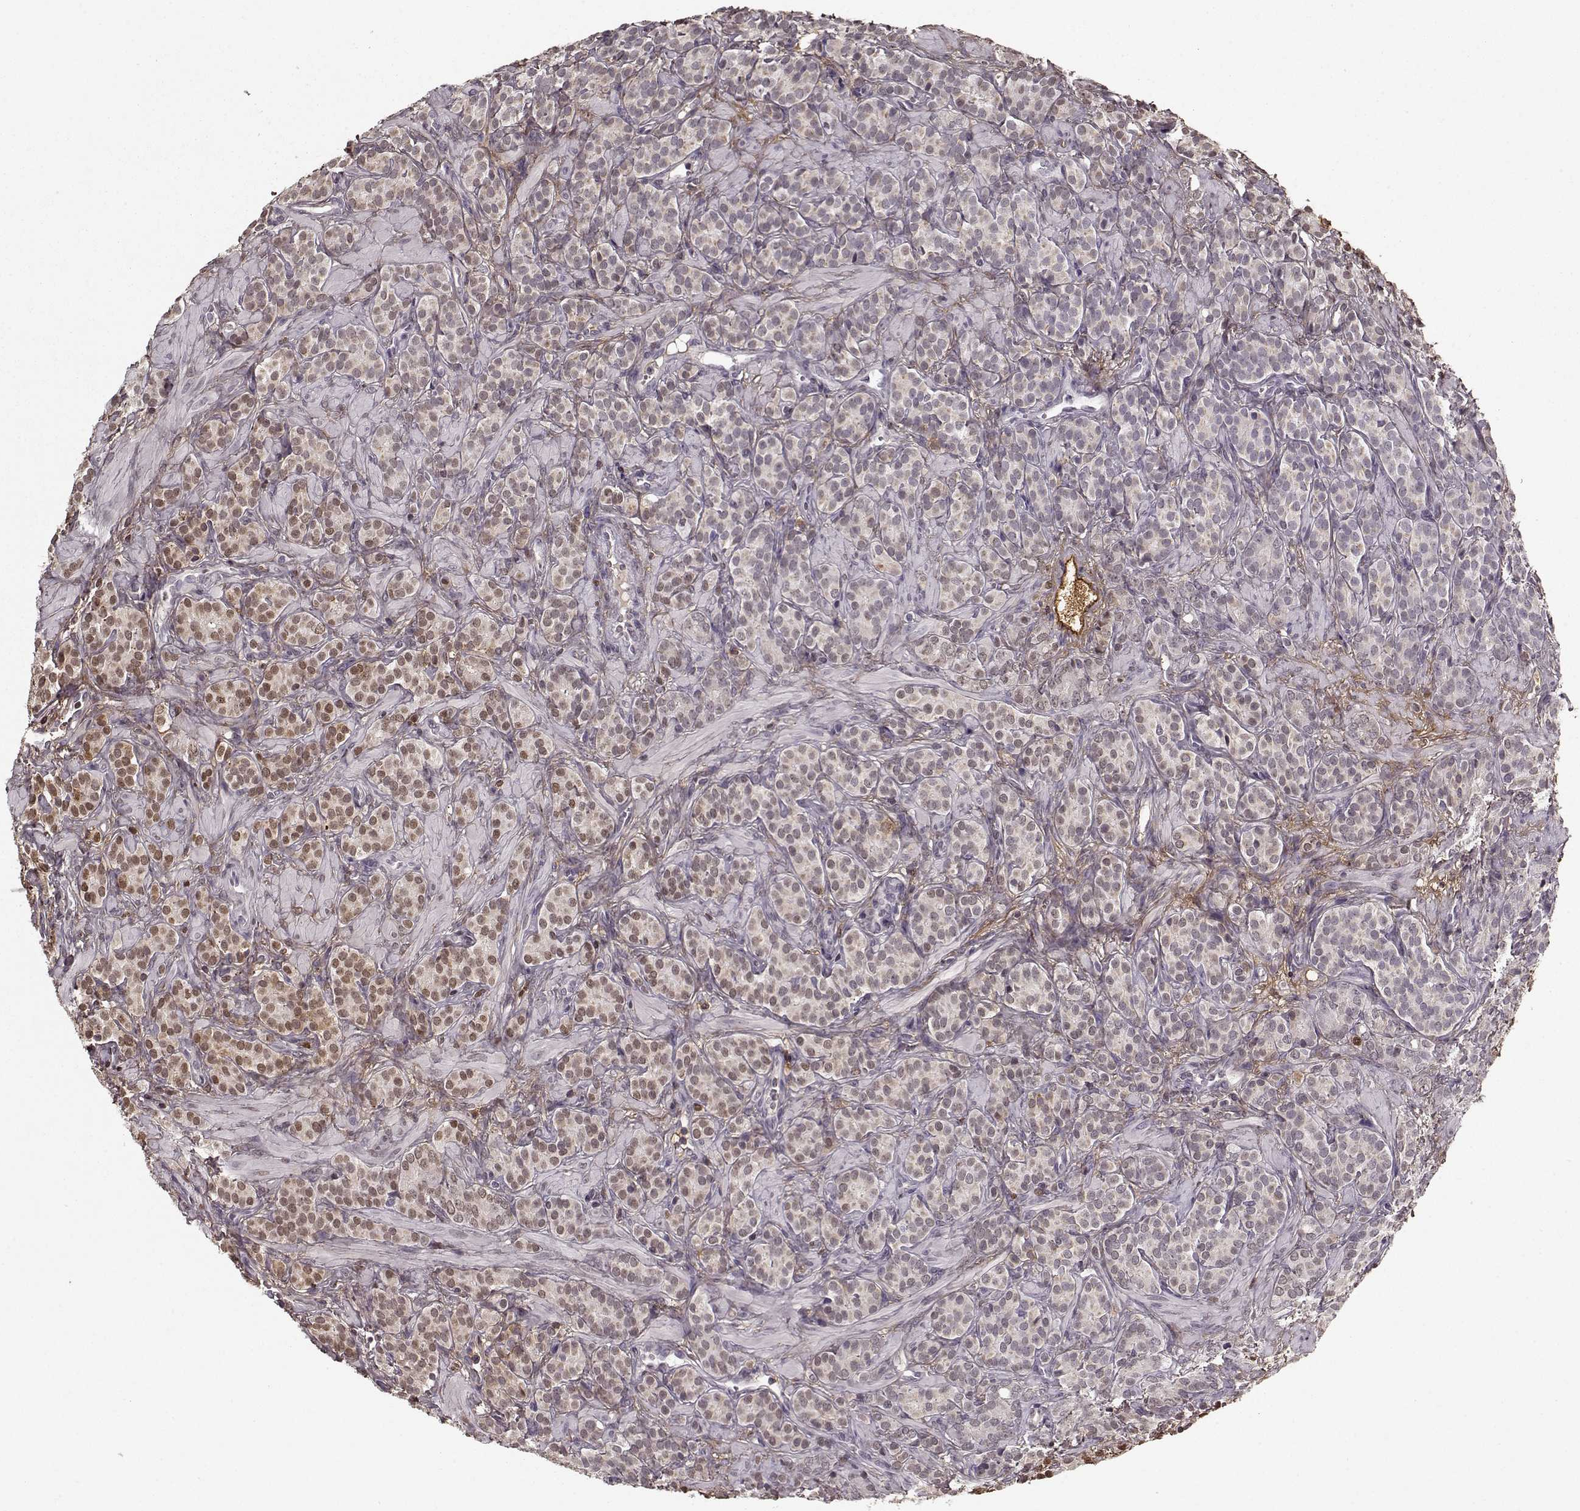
{"staining": {"intensity": "moderate", "quantity": "<25%", "location": "cytoplasmic/membranous"}, "tissue": "prostate cancer", "cell_type": "Tumor cells", "image_type": "cancer", "snomed": [{"axis": "morphology", "description": "Adenocarcinoma, High grade"}, {"axis": "topography", "description": "Prostate"}], "caption": "Protein staining of prostate cancer tissue reveals moderate cytoplasmic/membranous expression in about <25% of tumor cells.", "gene": "LUM", "patient": {"sex": "male", "age": 84}}